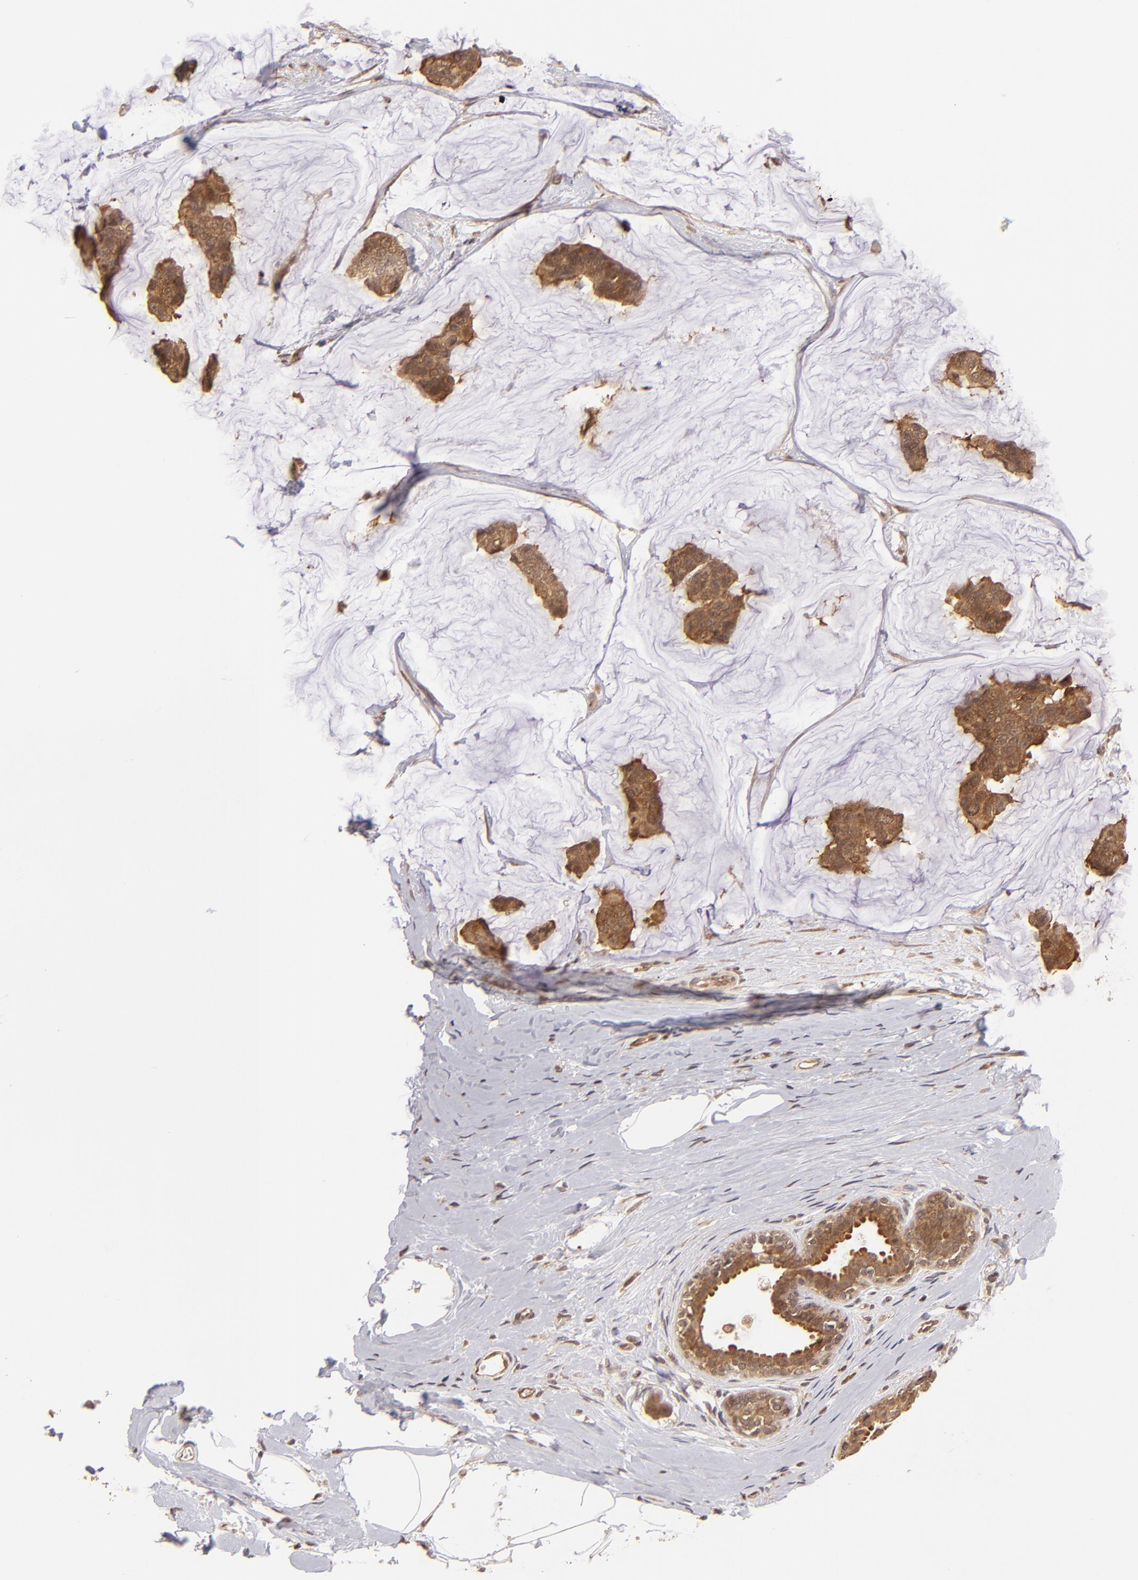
{"staining": {"intensity": "moderate", "quantity": ">75%", "location": "cytoplasmic/membranous"}, "tissue": "breast cancer", "cell_type": "Tumor cells", "image_type": "cancer", "snomed": [{"axis": "morphology", "description": "Normal tissue, NOS"}, {"axis": "morphology", "description": "Duct carcinoma"}, {"axis": "topography", "description": "Breast"}], "caption": "A brown stain shows moderate cytoplasmic/membranous positivity of a protein in human breast cancer tumor cells. Nuclei are stained in blue.", "gene": "MAPK3", "patient": {"sex": "female", "age": 50}}